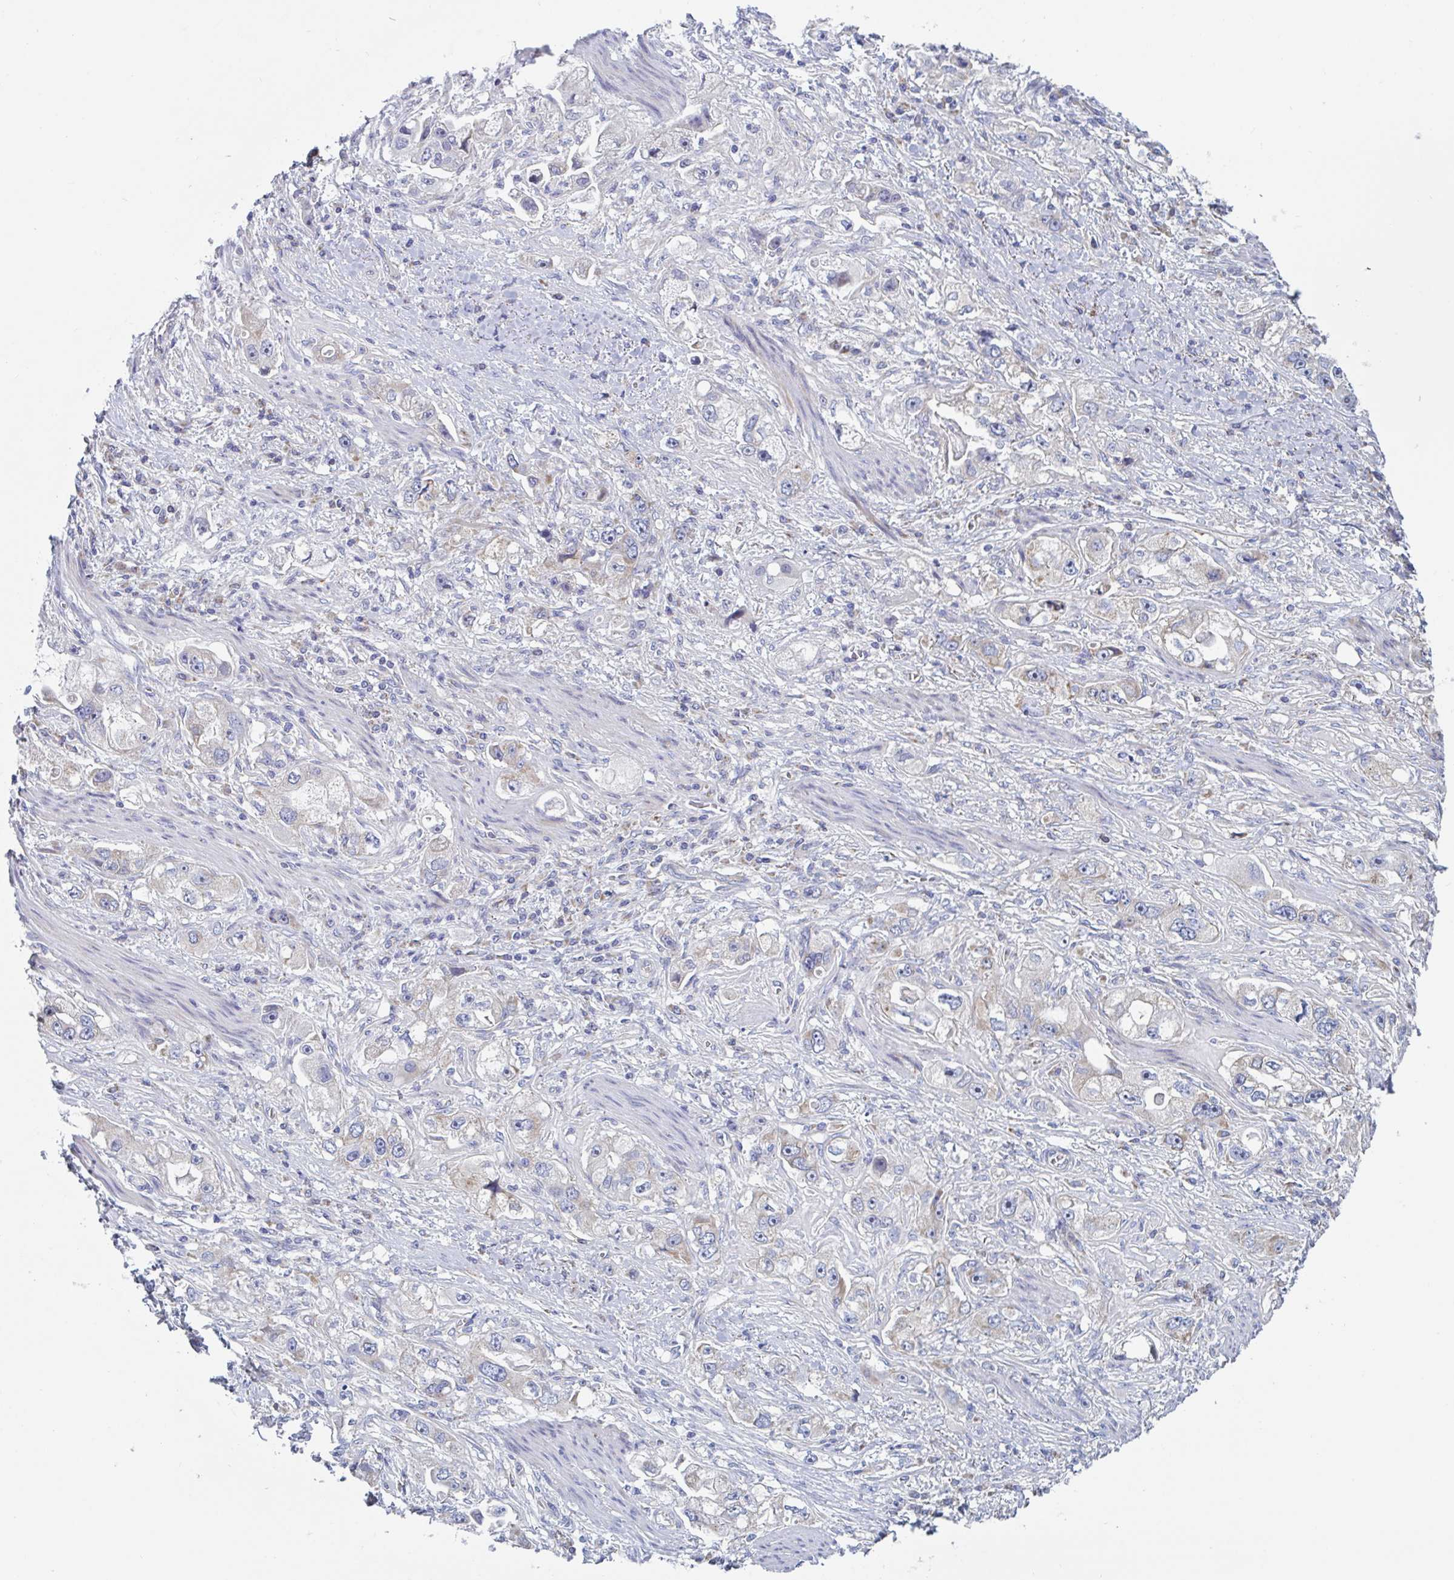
{"staining": {"intensity": "weak", "quantity": "<25%", "location": "cytoplasmic/membranous"}, "tissue": "stomach cancer", "cell_type": "Tumor cells", "image_type": "cancer", "snomed": [{"axis": "morphology", "description": "Adenocarcinoma, NOS"}, {"axis": "topography", "description": "Stomach, lower"}], "caption": "IHC image of neoplastic tissue: adenocarcinoma (stomach) stained with DAB (3,3'-diaminobenzidine) shows no significant protein staining in tumor cells. (IHC, brightfield microscopy, high magnification).", "gene": "MRPL53", "patient": {"sex": "female", "age": 93}}